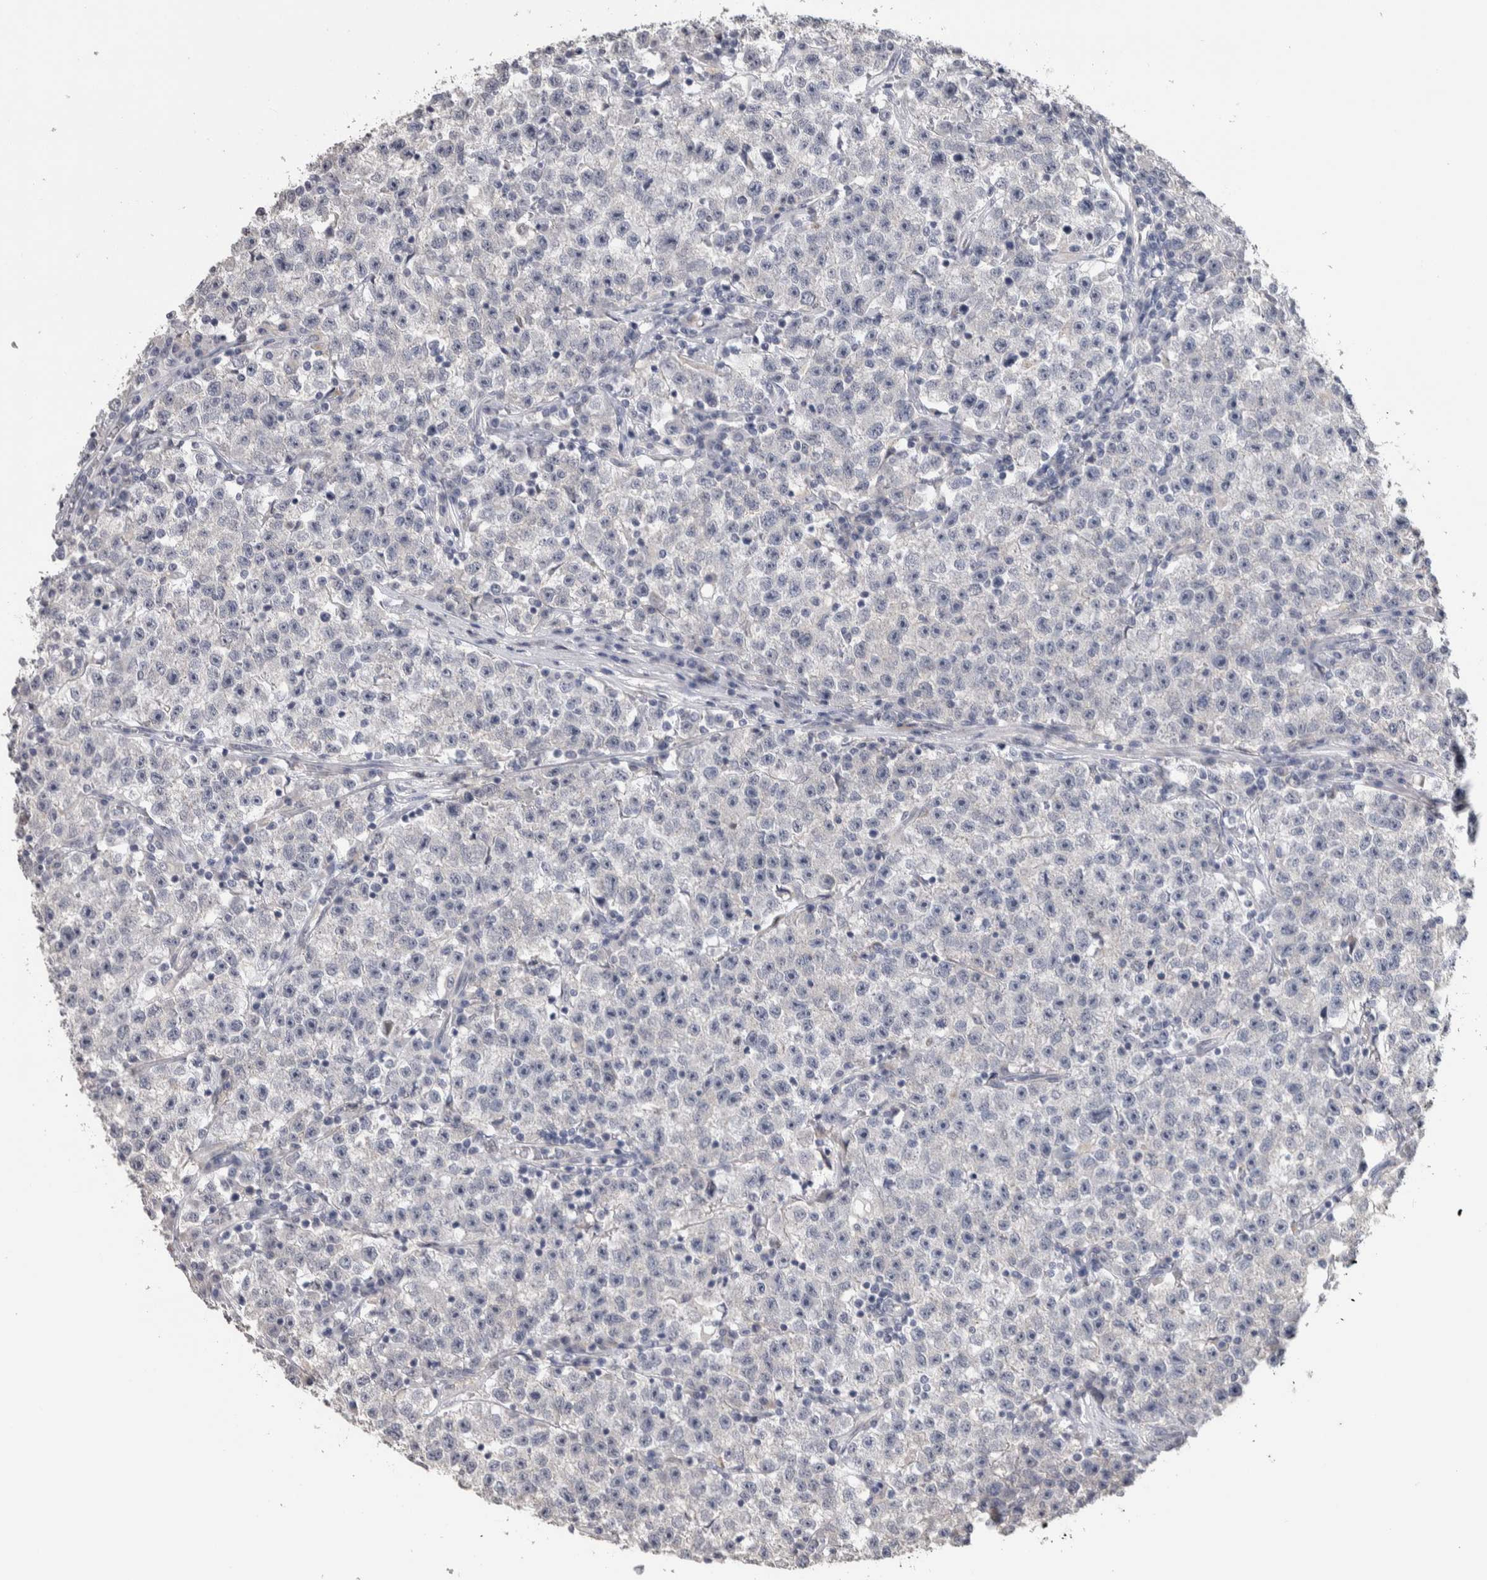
{"staining": {"intensity": "negative", "quantity": "none", "location": "none"}, "tissue": "testis cancer", "cell_type": "Tumor cells", "image_type": "cancer", "snomed": [{"axis": "morphology", "description": "Seminoma, NOS"}, {"axis": "topography", "description": "Testis"}], "caption": "There is no significant expression in tumor cells of testis cancer.", "gene": "TMEM102", "patient": {"sex": "male", "age": 22}}